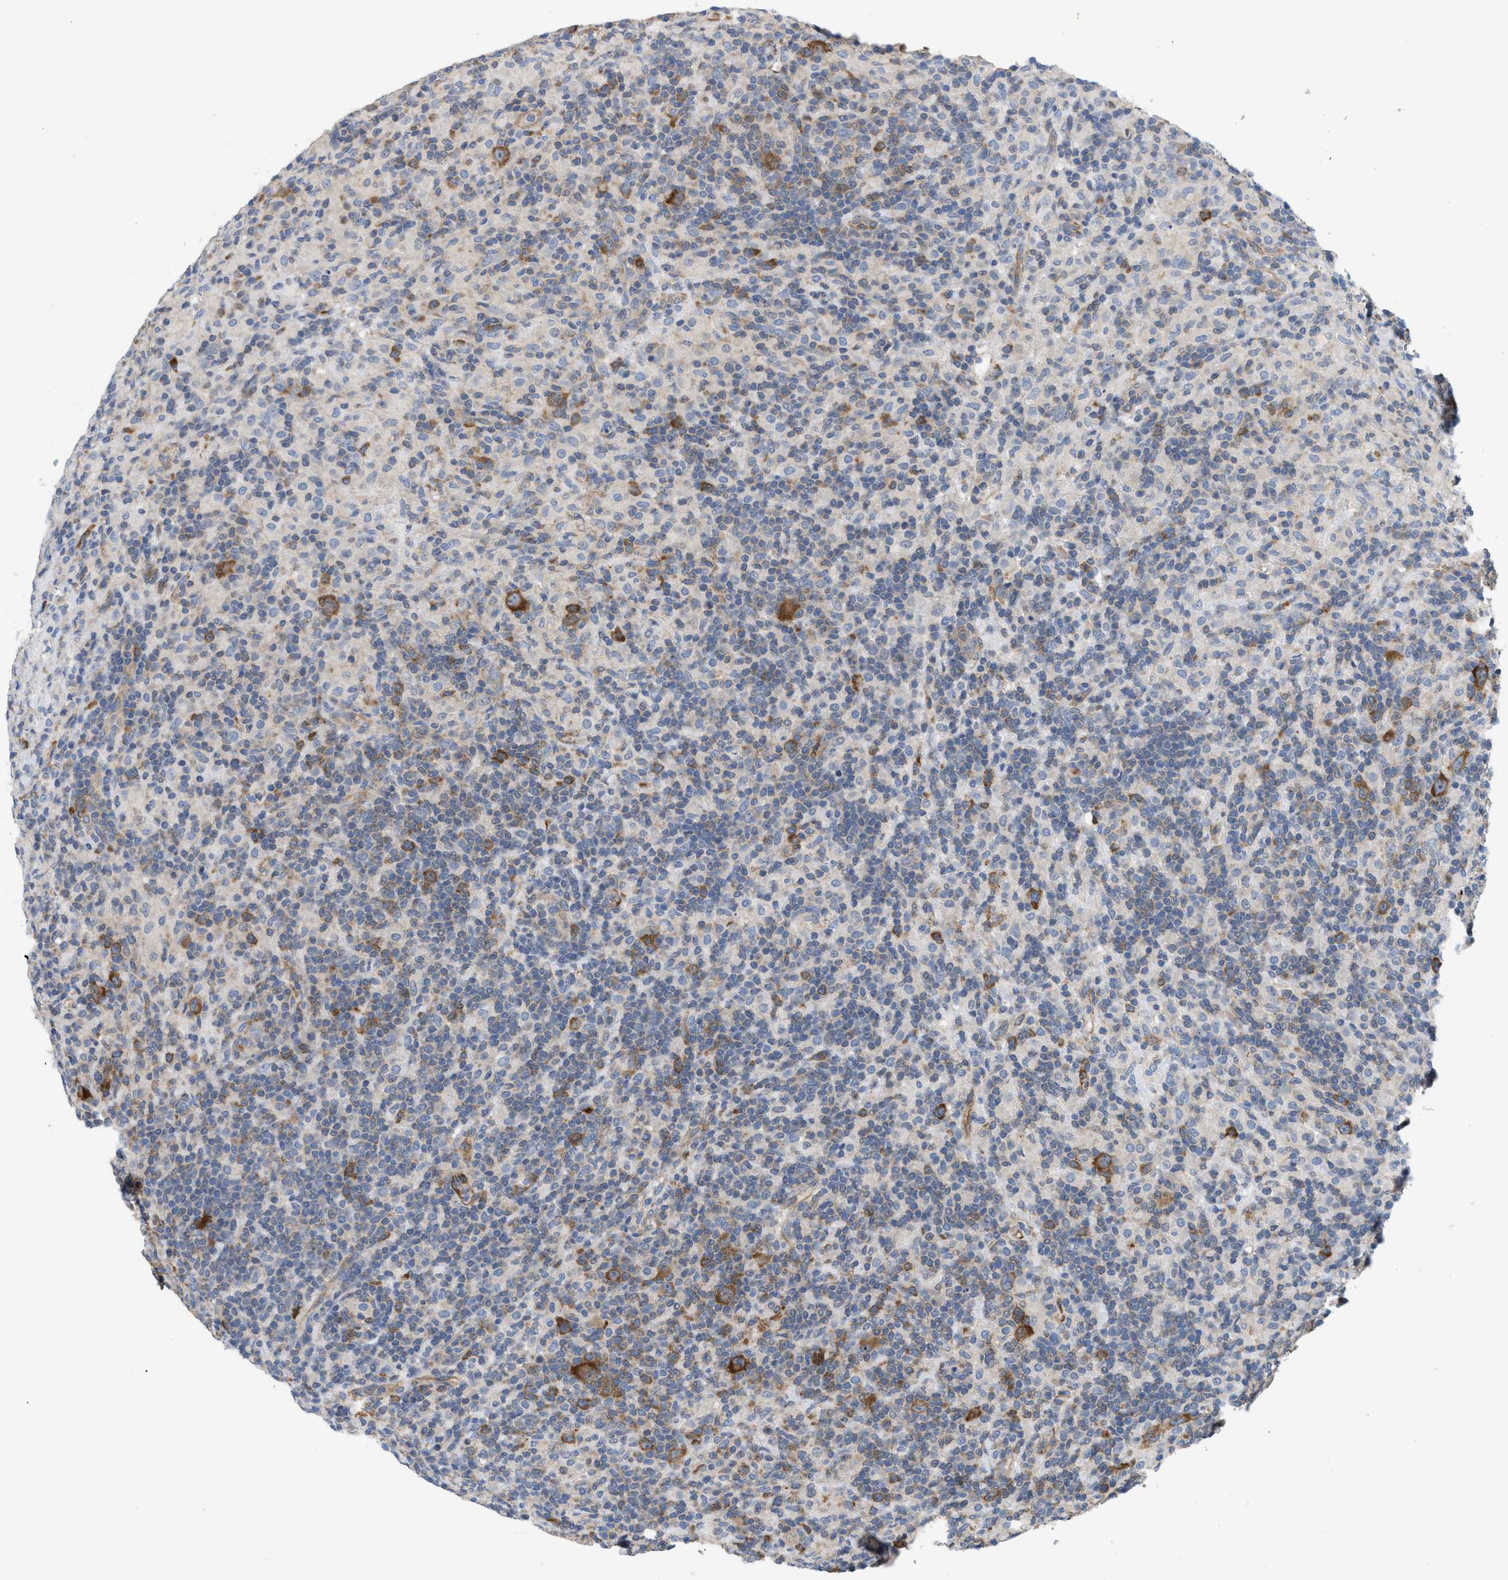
{"staining": {"intensity": "strong", "quantity": ">75%", "location": "cytoplasmic/membranous"}, "tissue": "lymphoma", "cell_type": "Tumor cells", "image_type": "cancer", "snomed": [{"axis": "morphology", "description": "Hodgkin's disease, NOS"}, {"axis": "topography", "description": "Lymph node"}], "caption": "Human Hodgkin's disease stained with a brown dye displays strong cytoplasmic/membranous positive positivity in approximately >75% of tumor cells.", "gene": "UBAP2", "patient": {"sex": "male", "age": 70}}